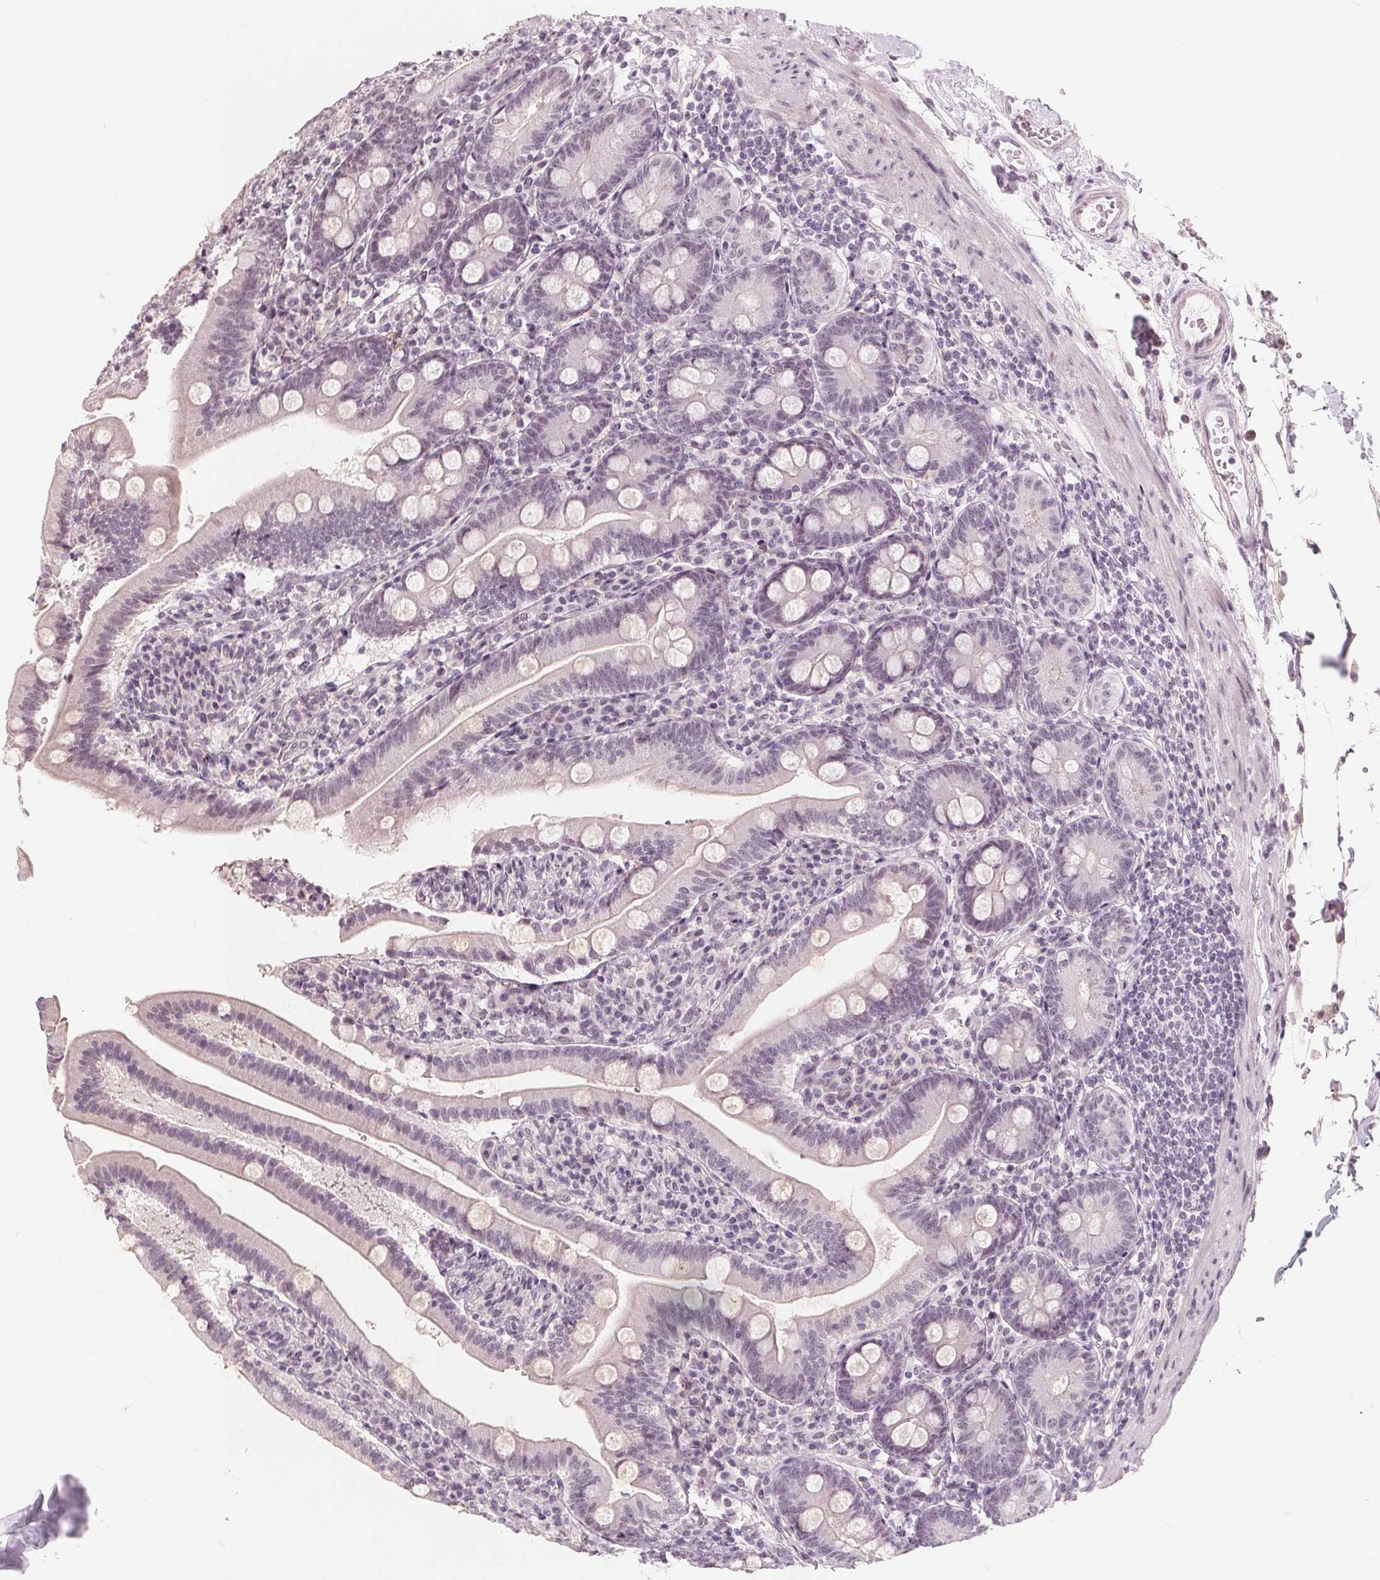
{"staining": {"intensity": "weak", "quantity": "<25%", "location": "cytoplasmic/membranous,nuclear"}, "tissue": "duodenum", "cell_type": "Glandular cells", "image_type": "normal", "snomed": [{"axis": "morphology", "description": "Normal tissue, NOS"}, {"axis": "topography", "description": "Duodenum"}], "caption": "Immunohistochemistry (IHC) image of normal duodenum: duodenum stained with DAB (3,3'-diaminobenzidine) demonstrates no significant protein expression in glandular cells.", "gene": "NUP210L", "patient": {"sex": "female", "age": 67}}